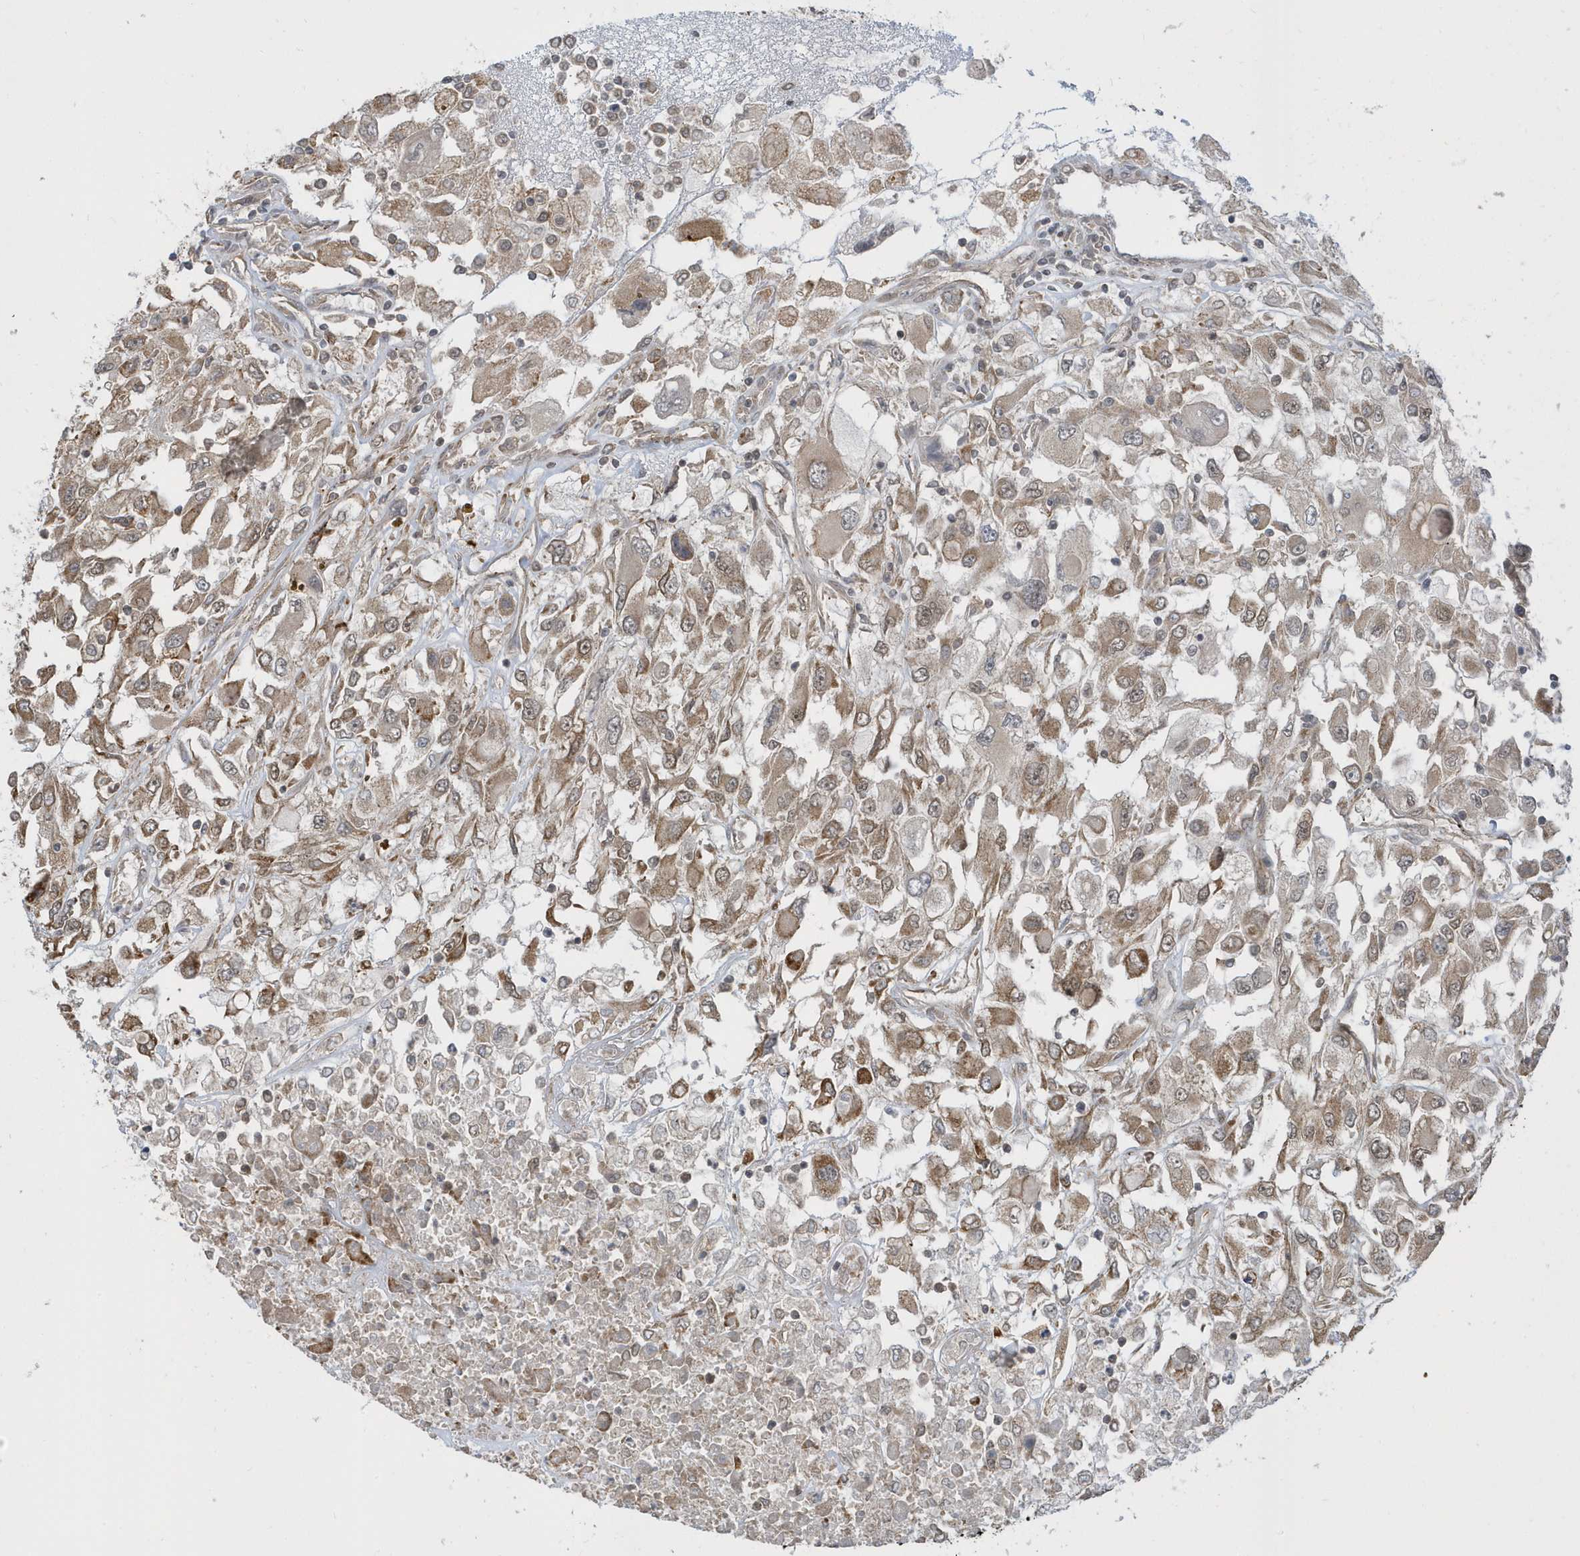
{"staining": {"intensity": "moderate", "quantity": ">75%", "location": "cytoplasmic/membranous"}, "tissue": "renal cancer", "cell_type": "Tumor cells", "image_type": "cancer", "snomed": [{"axis": "morphology", "description": "Adenocarcinoma, NOS"}, {"axis": "topography", "description": "Kidney"}], "caption": "Immunohistochemical staining of adenocarcinoma (renal) reveals medium levels of moderate cytoplasmic/membranous protein expression in approximately >75% of tumor cells.", "gene": "METTL21A", "patient": {"sex": "female", "age": 52}}